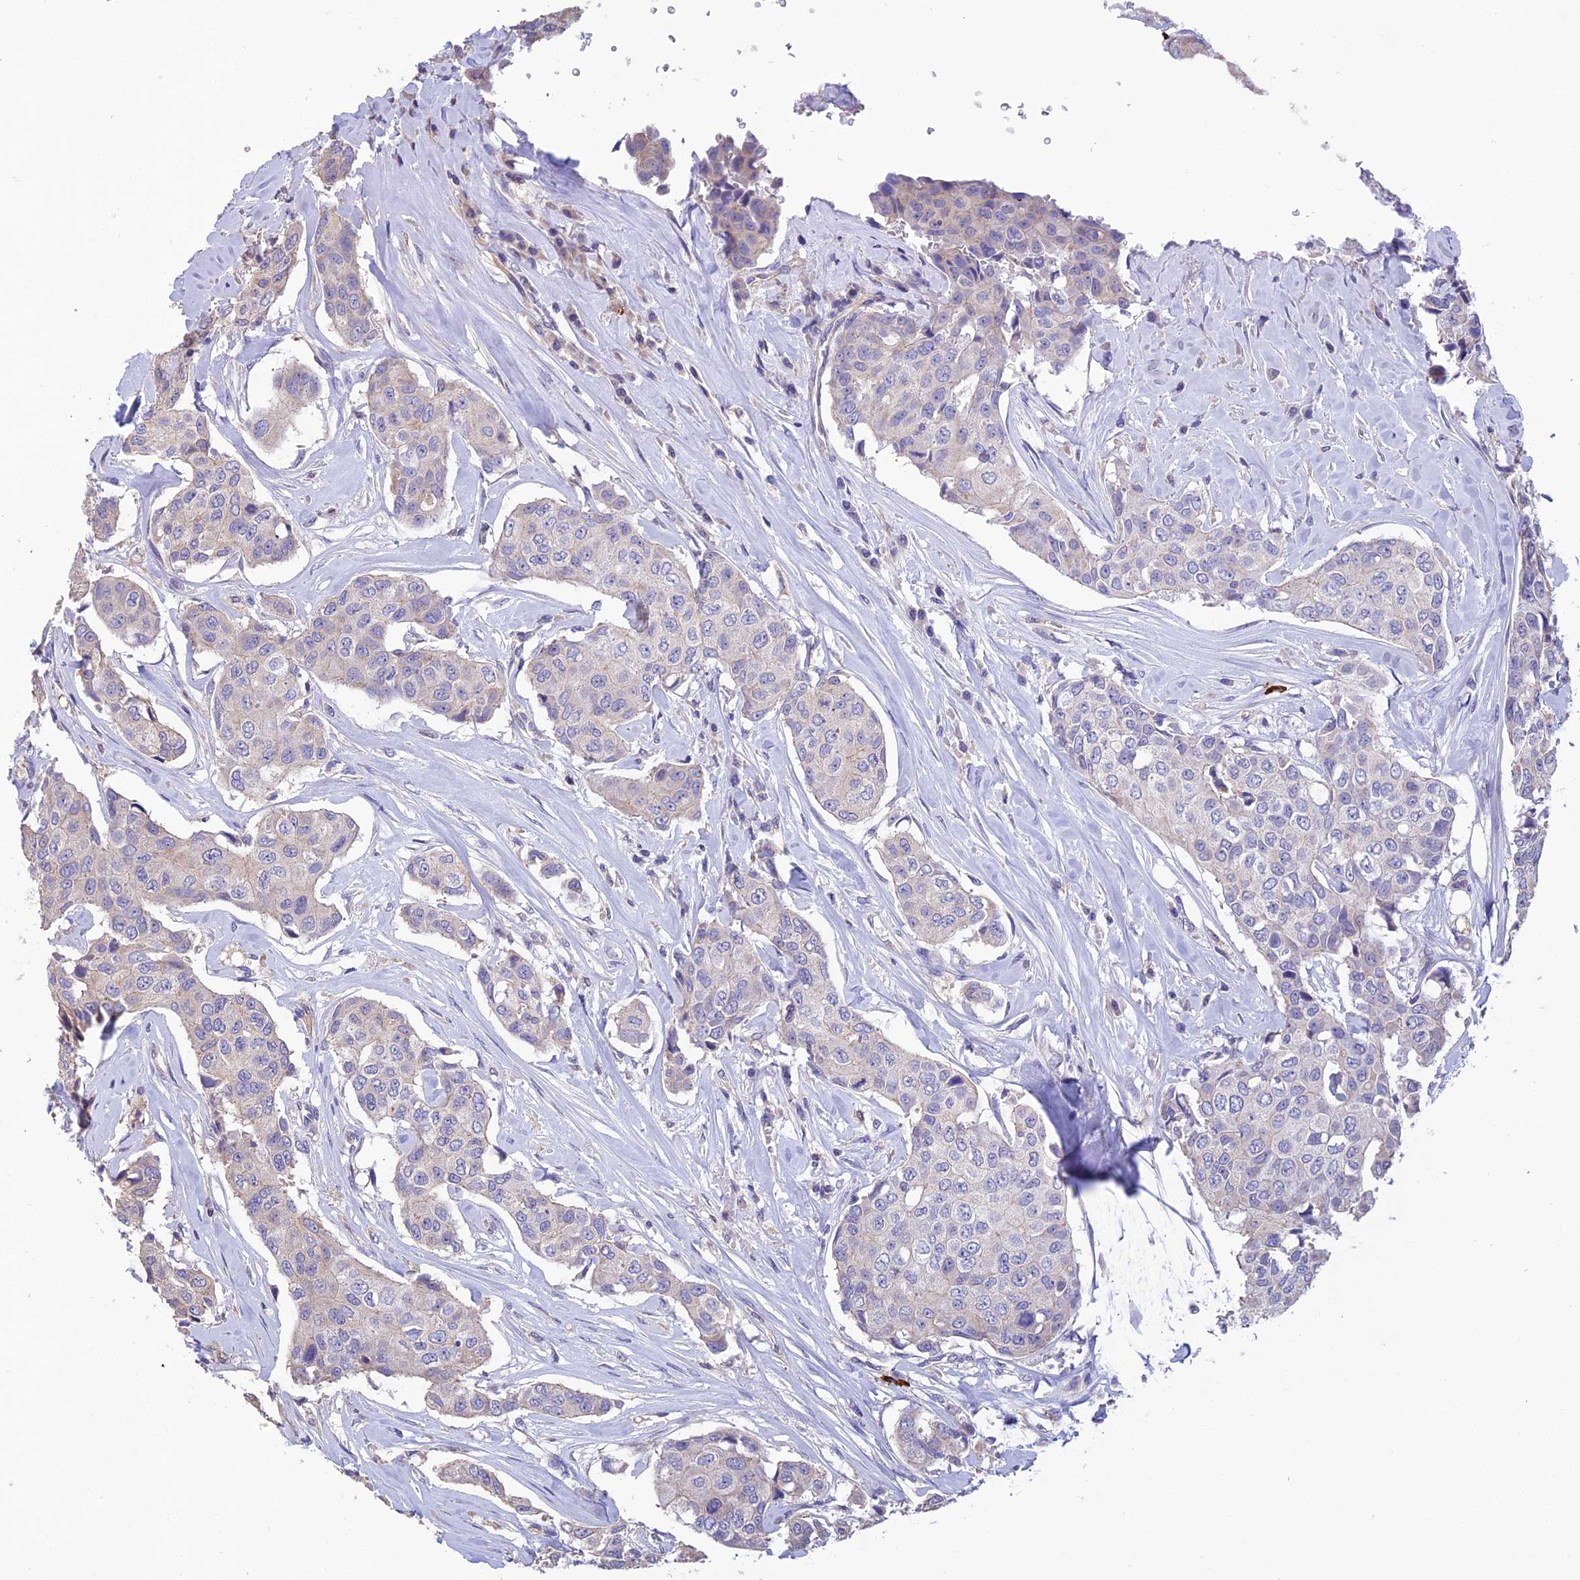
{"staining": {"intensity": "negative", "quantity": "none", "location": "none"}, "tissue": "breast cancer", "cell_type": "Tumor cells", "image_type": "cancer", "snomed": [{"axis": "morphology", "description": "Duct carcinoma"}, {"axis": "topography", "description": "Breast"}], "caption": "Immunohistochemistry histopathology image of breast infiltrating ductal carcinoma stained for a protein (brown), which shows no expression in tumor cells. (DAB (3,3'-diaminobenzidine) IHC visualized using brightfield microscopy, high magnification).", "gene": "MIOS", "patient": {"sex": "female", "age": 80}}